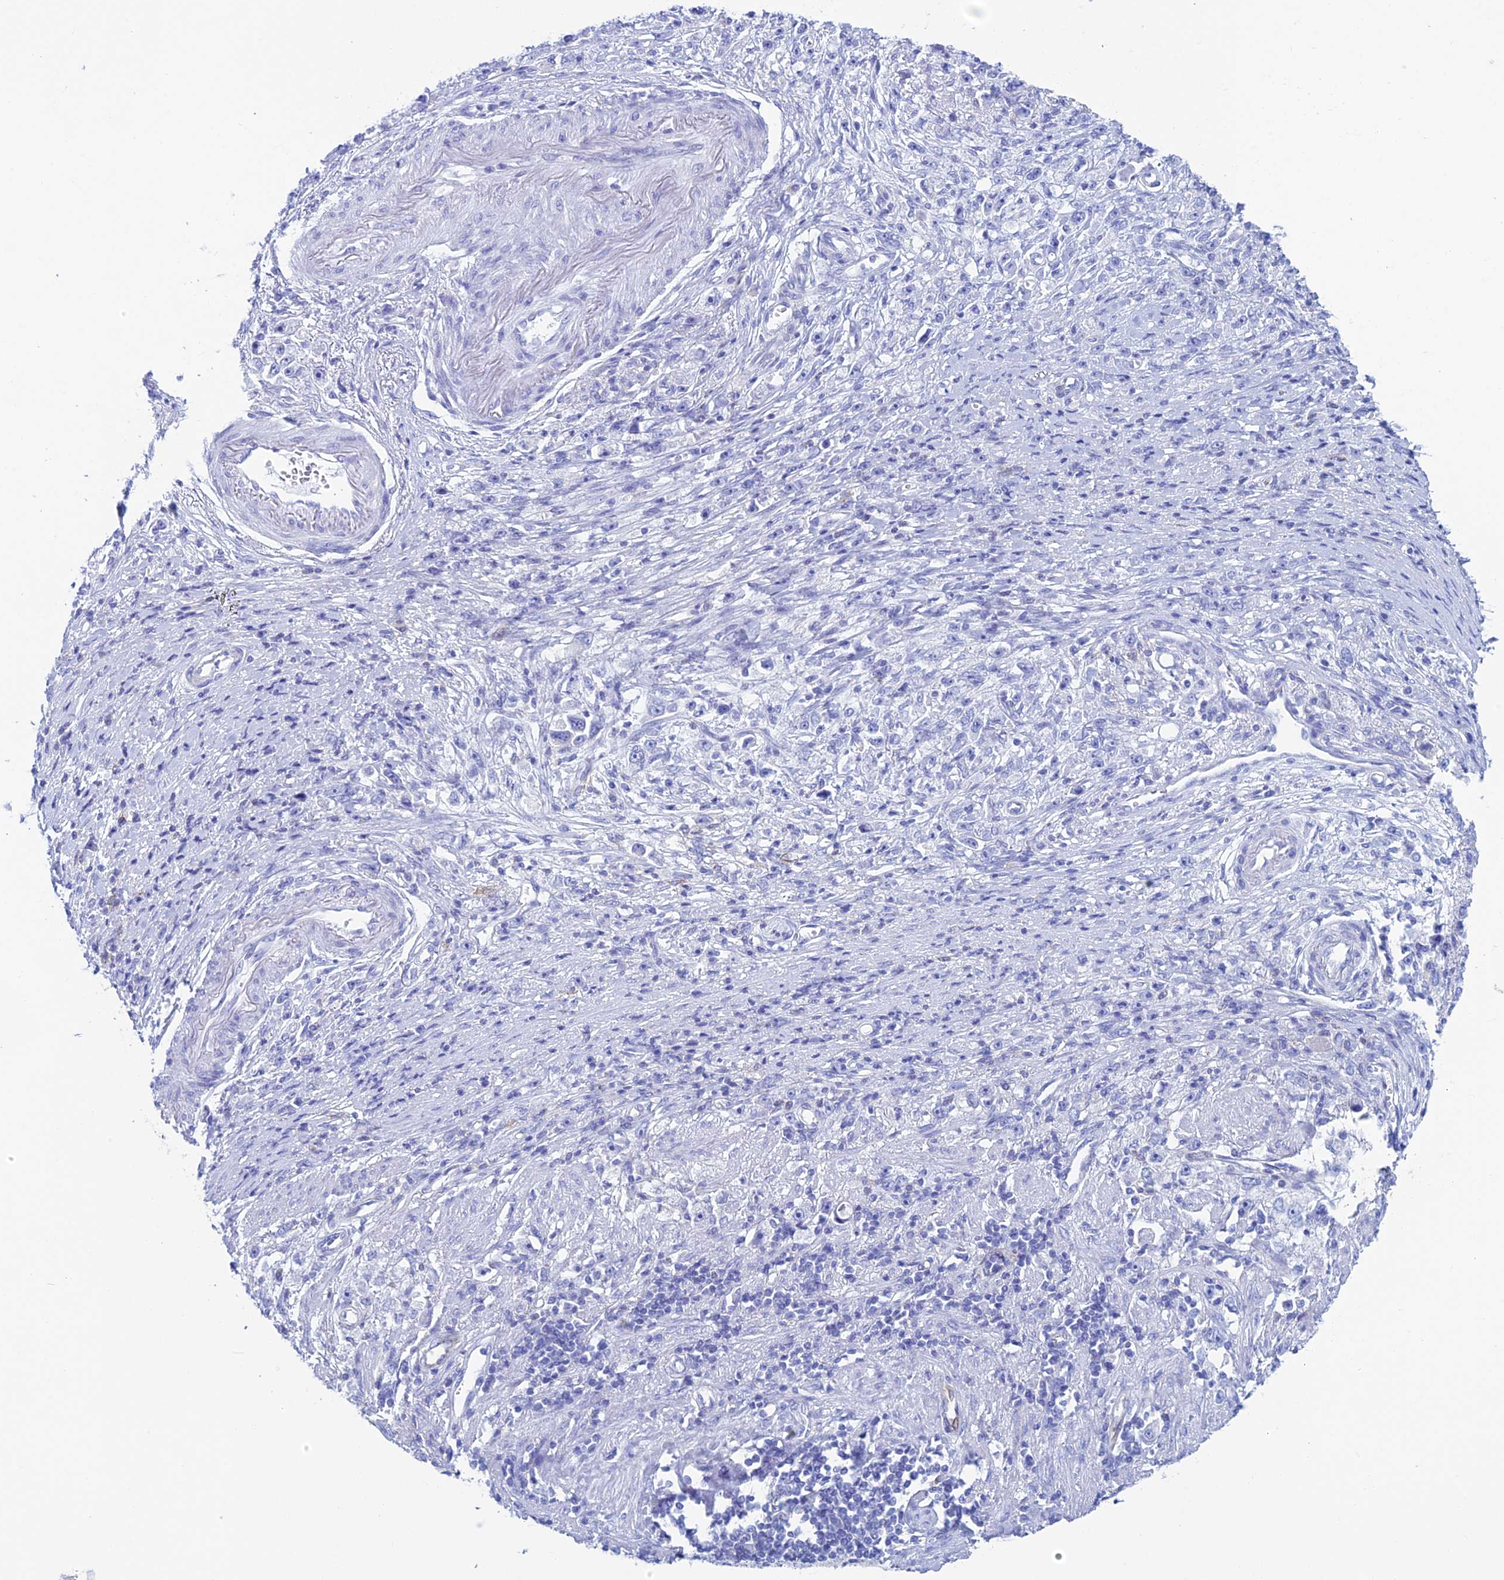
{"staining": {"intensity": "negative", "quantity": "none", "location": "none"}, "tissue": "stomach cancer", "cell_type": "Tumor cells", "image_type": "cancer", "snomed": [{"axis": "morphology", "description": "Adenocarcinoma, NOS"}, {"axis": "topography", "description": "Stomach"}], "caption": "There is no significant staining in tumor cells of stomach cancer (adenocarcinoma).", "gene": "KCNK17", "patient": {"sex": "female", "age": 59}}